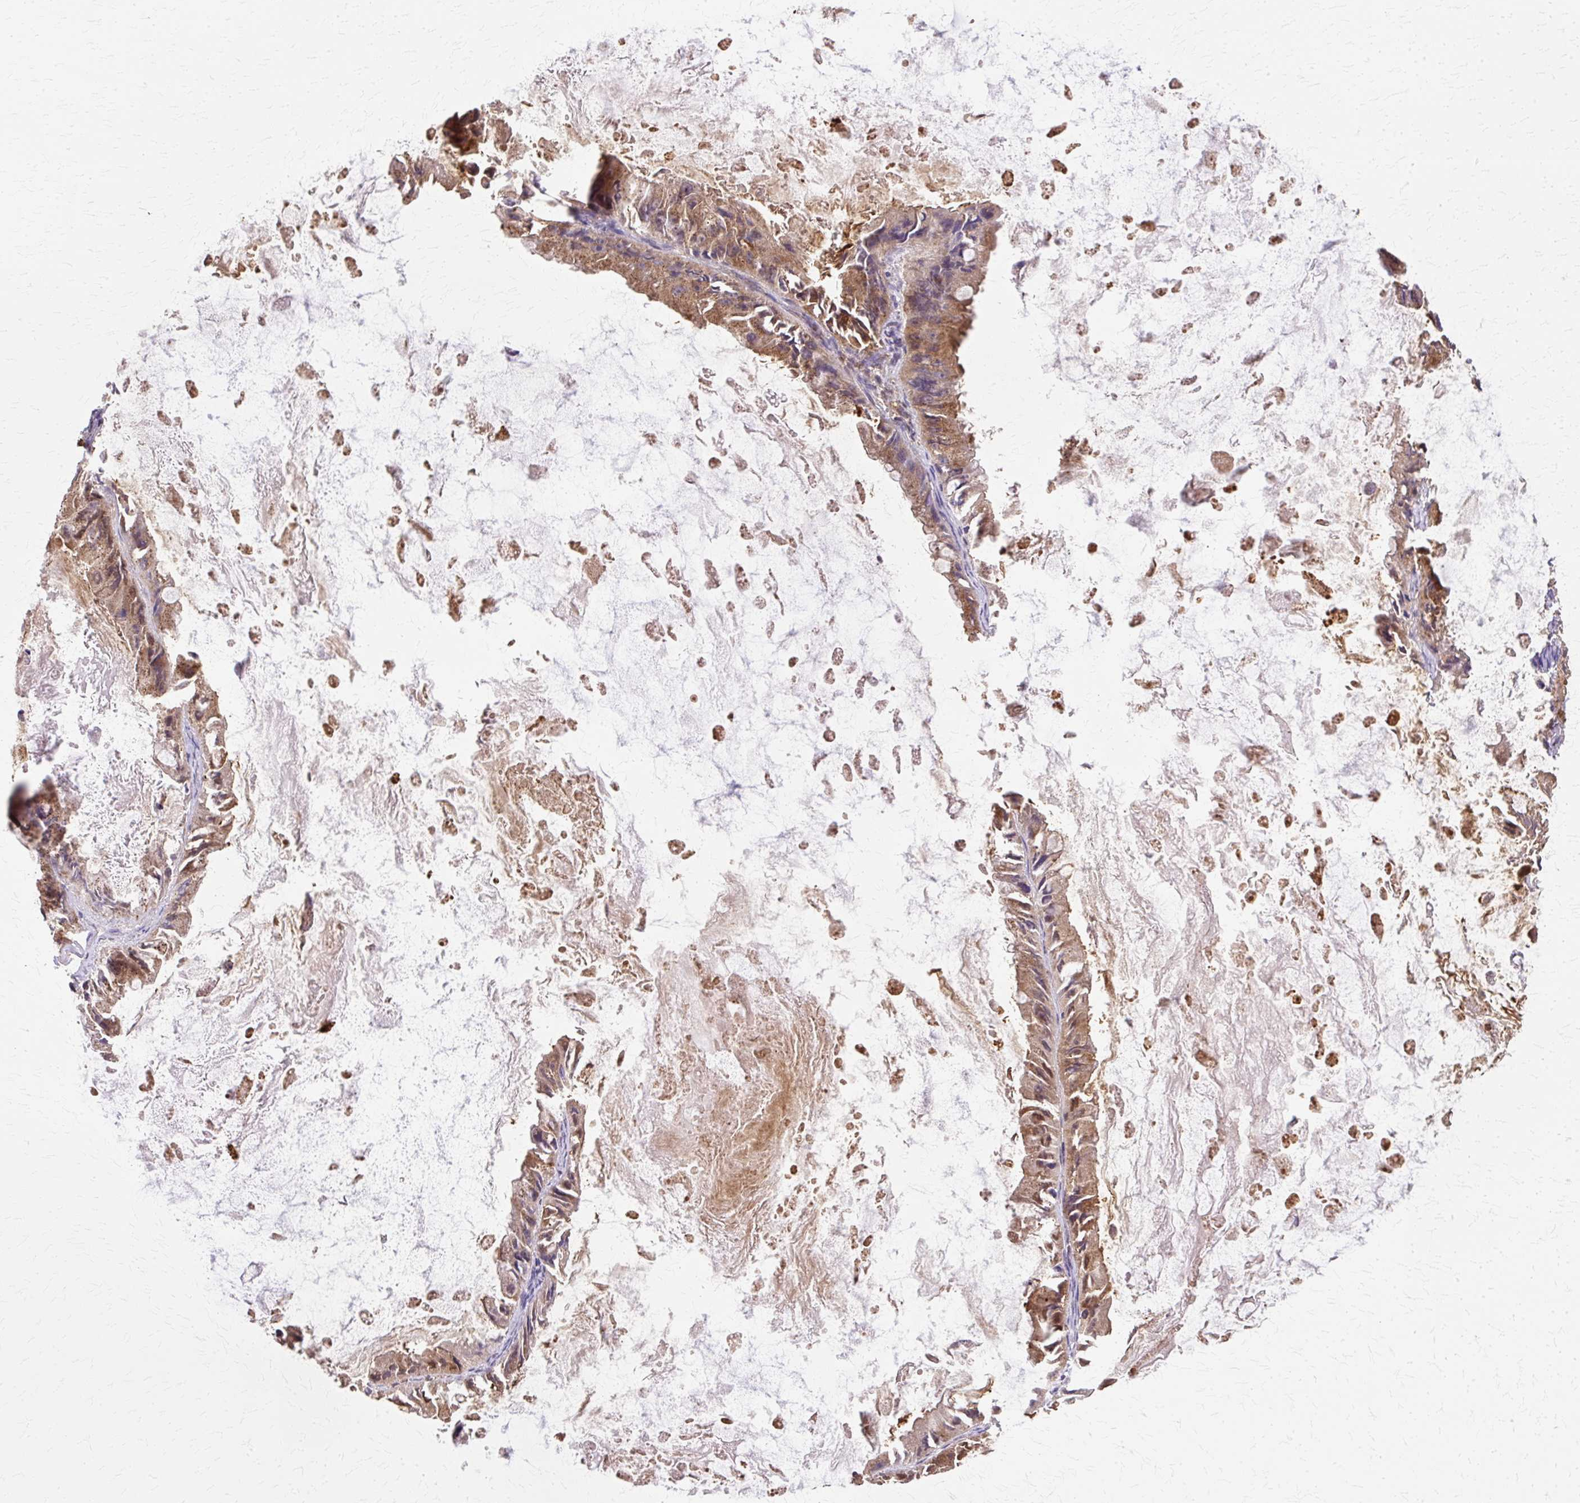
{"staining": {"intensity": "moderate", "quantity": ">75%", "location": "cytoplasmic/membranous"}, "tissue": "ovarian cancer", "cell_type": "Tumor cells", "image_type": "cancer", "snomed": [{"axis": "morphology", "description": "Cystadenocarcinoma, mucinous, NOS"}, {"axis": "topography", "description": "Ovary"}], "caption": "About >75% of tumor cells in ovarian cancer show moderate cytoplasmic/membranous protein expression as visualized by brown immunohistochemical staining.", "gene": "COPB1", "patient": {"sex": "female", "age": 61}}